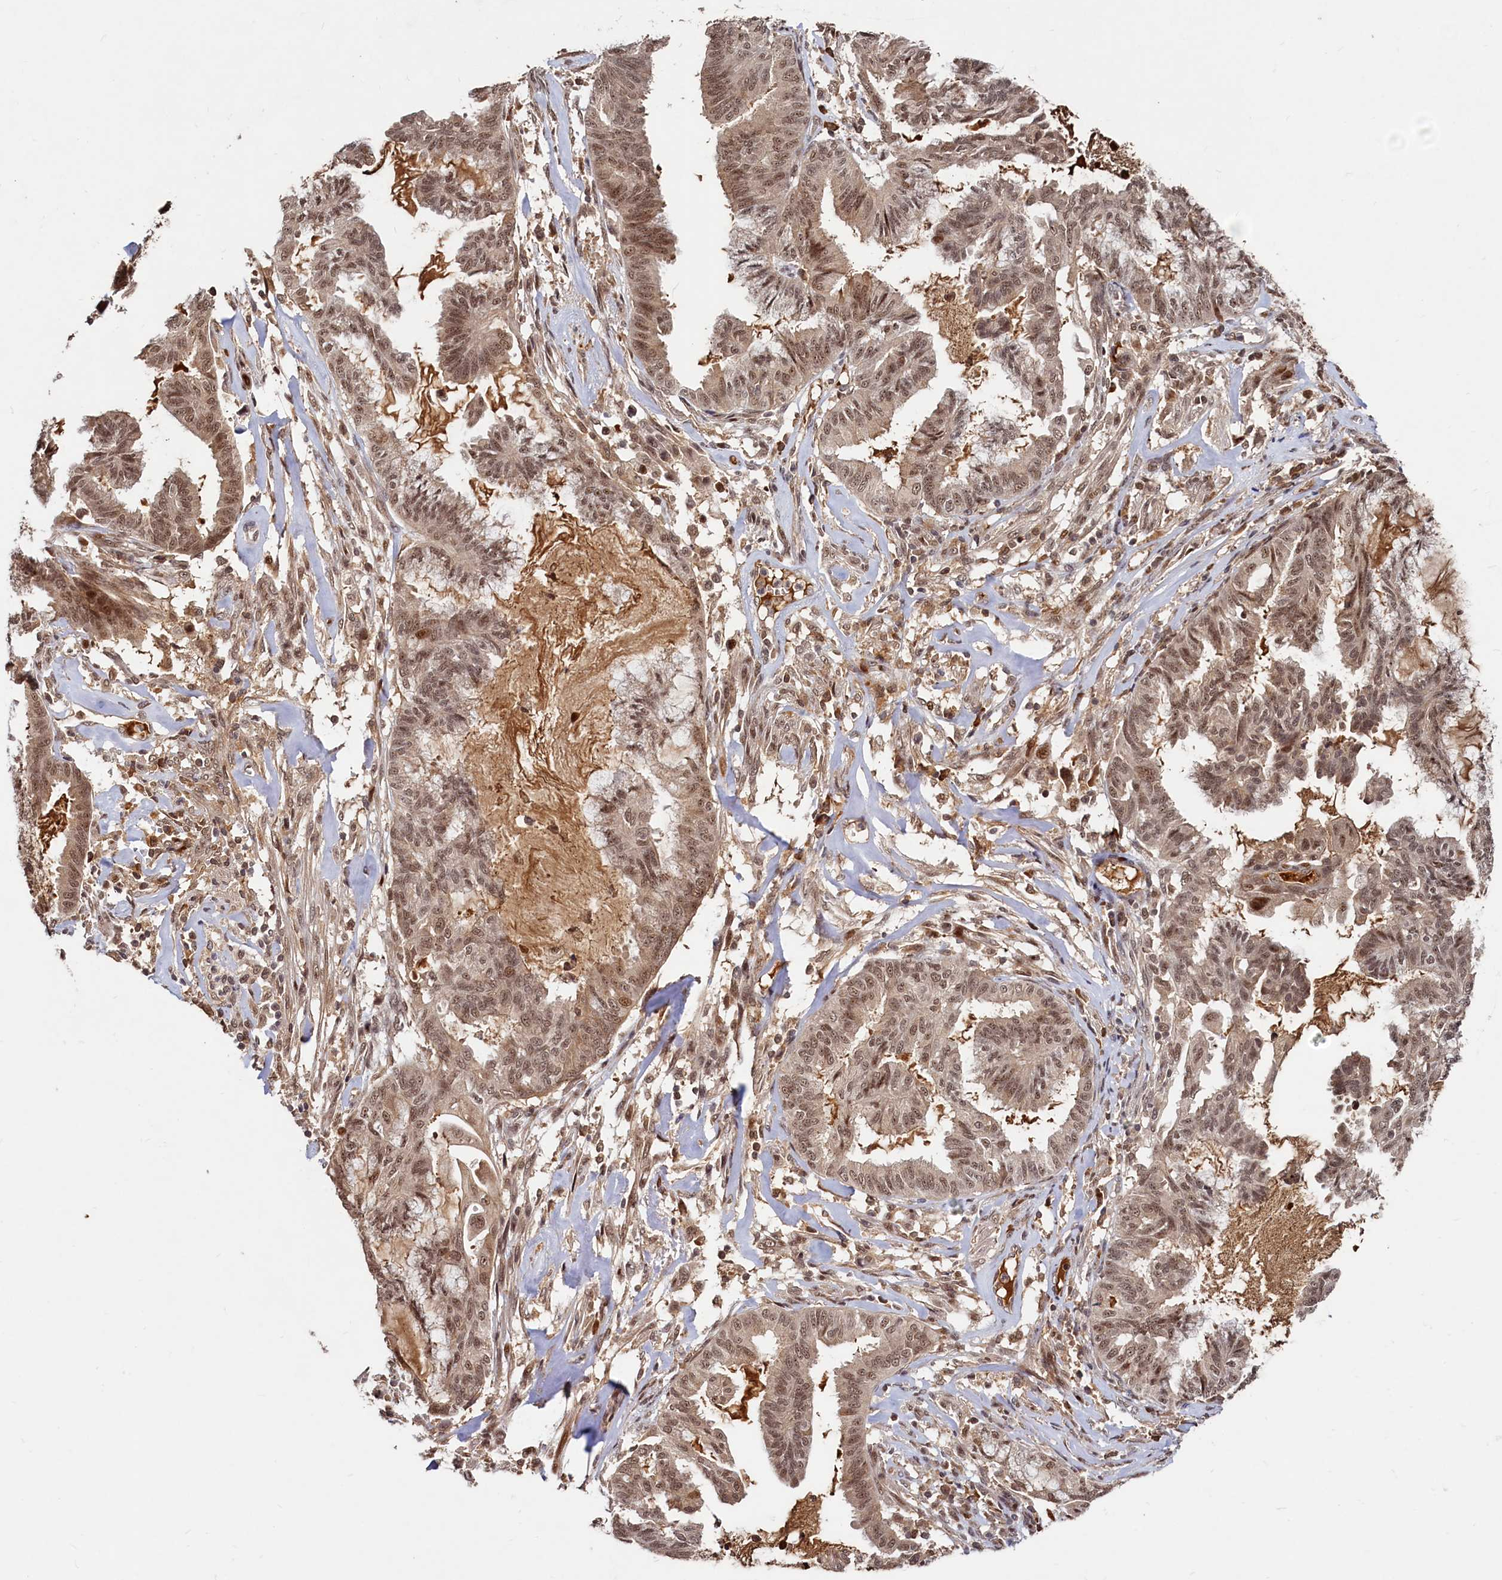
{"staining": {"intensity": "moderate", "quantity": ">75%", "location": "nuclear"}, "tissue": "endometrial cancer", "cell_type": "Tumor cells", "image_type": "cancer", "snomed": [{"axis": "morphology", "description": "Adenocarcinoma, NOS"}, {"axis": "topography", "description": "Endometrium"}], "caption": "A high-resolution photomicrograph shows immunohistochemistry (IHC) staining of endometrial adenocarcinoma, which demonstrates moderate nuclear expression in about >75% of tumor cells.", "gene": "TRAPPC4", "patient": {"sex": "female", "age": 86}}